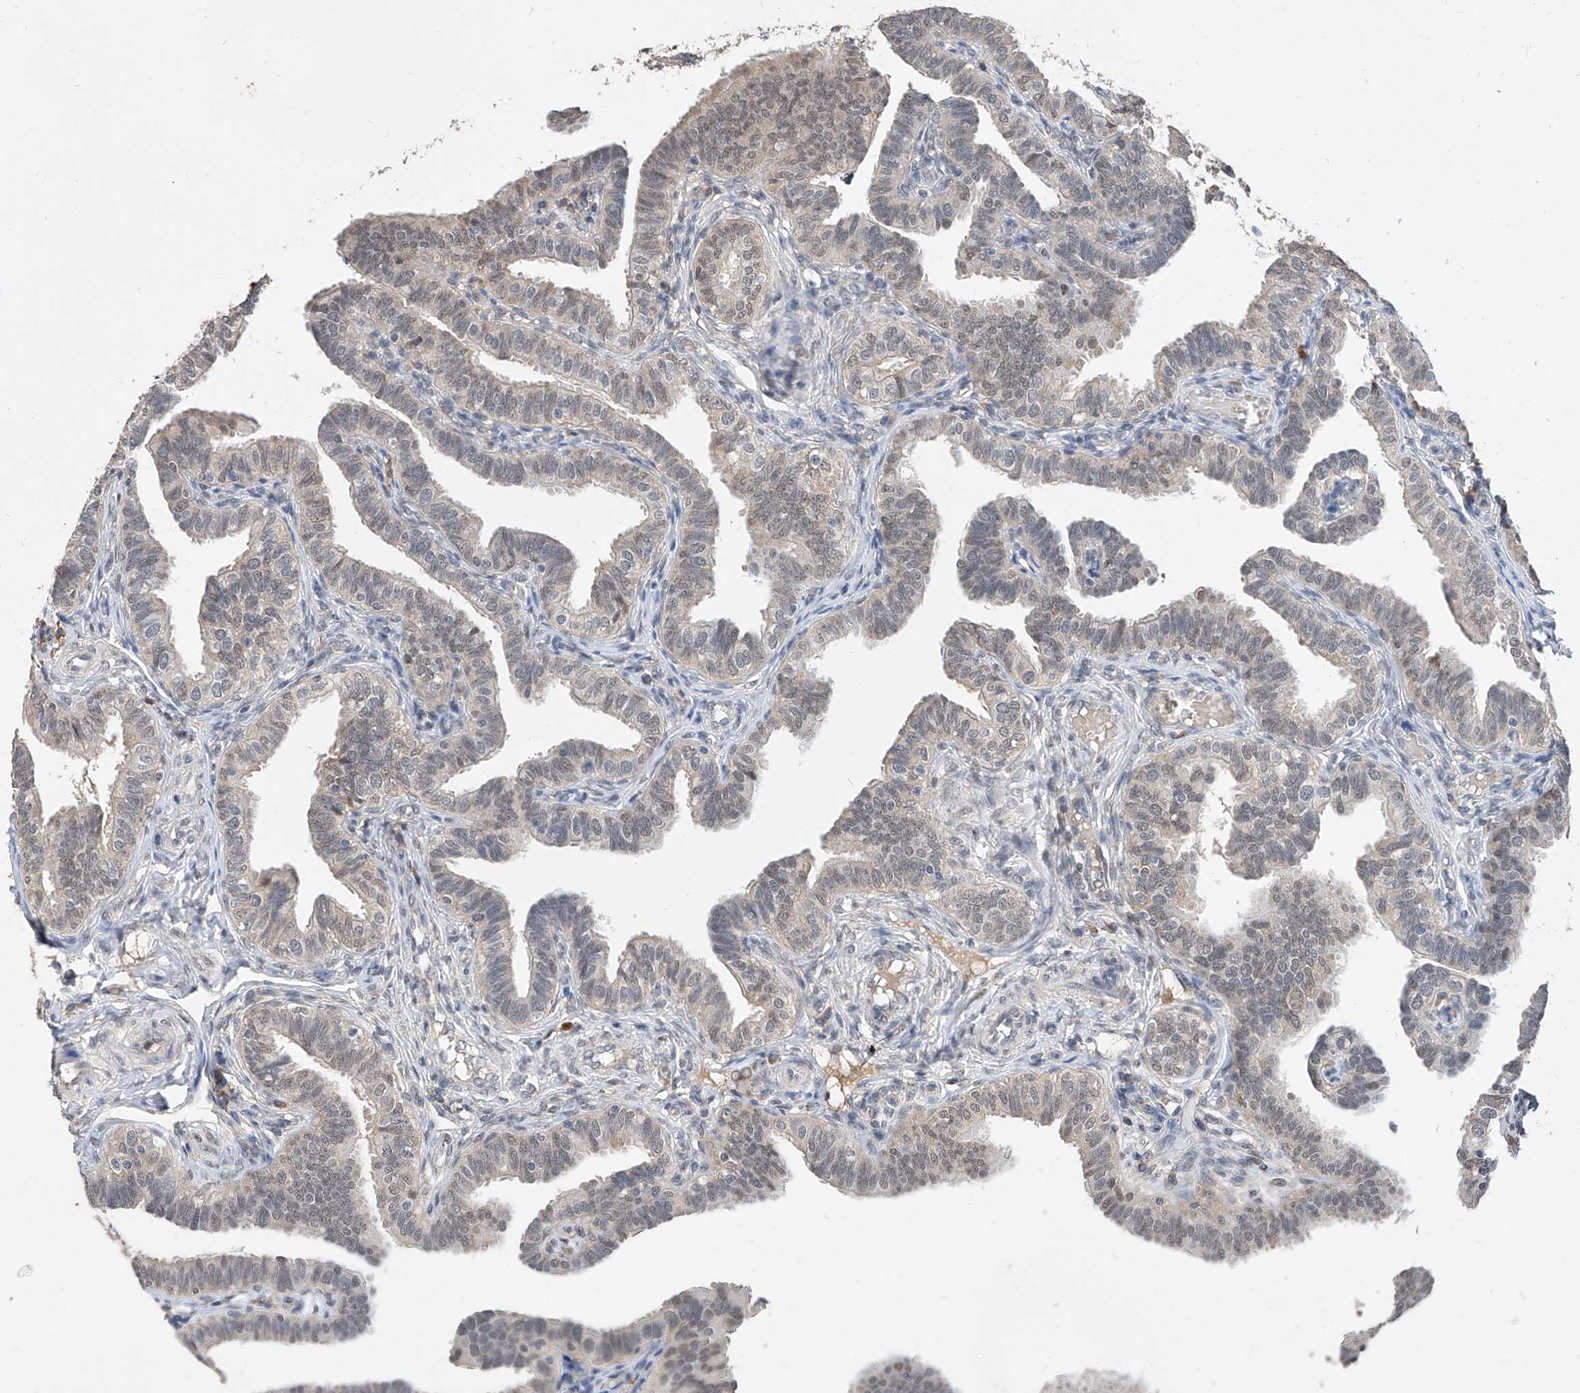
{"staining": {"intensity": "weak", "quantity": "25%-75%", "location": "nuclear"}, "tissue": "fallopian tube", "cell_type": "Glandular cells", "image_type": "normal", "snomed": [{"axis": "morphology", "description": "Normal tissue, NOS"}, {"axis": "topography", "description": "Fallopian tube"}], "caption": "A low amount of weak nuclear staining is appreciated in about 25%-75% of glandular cells in benign fallopian tube.", "gene": "CARMIL3", "patient": {"sex": "female", "age": 39}}